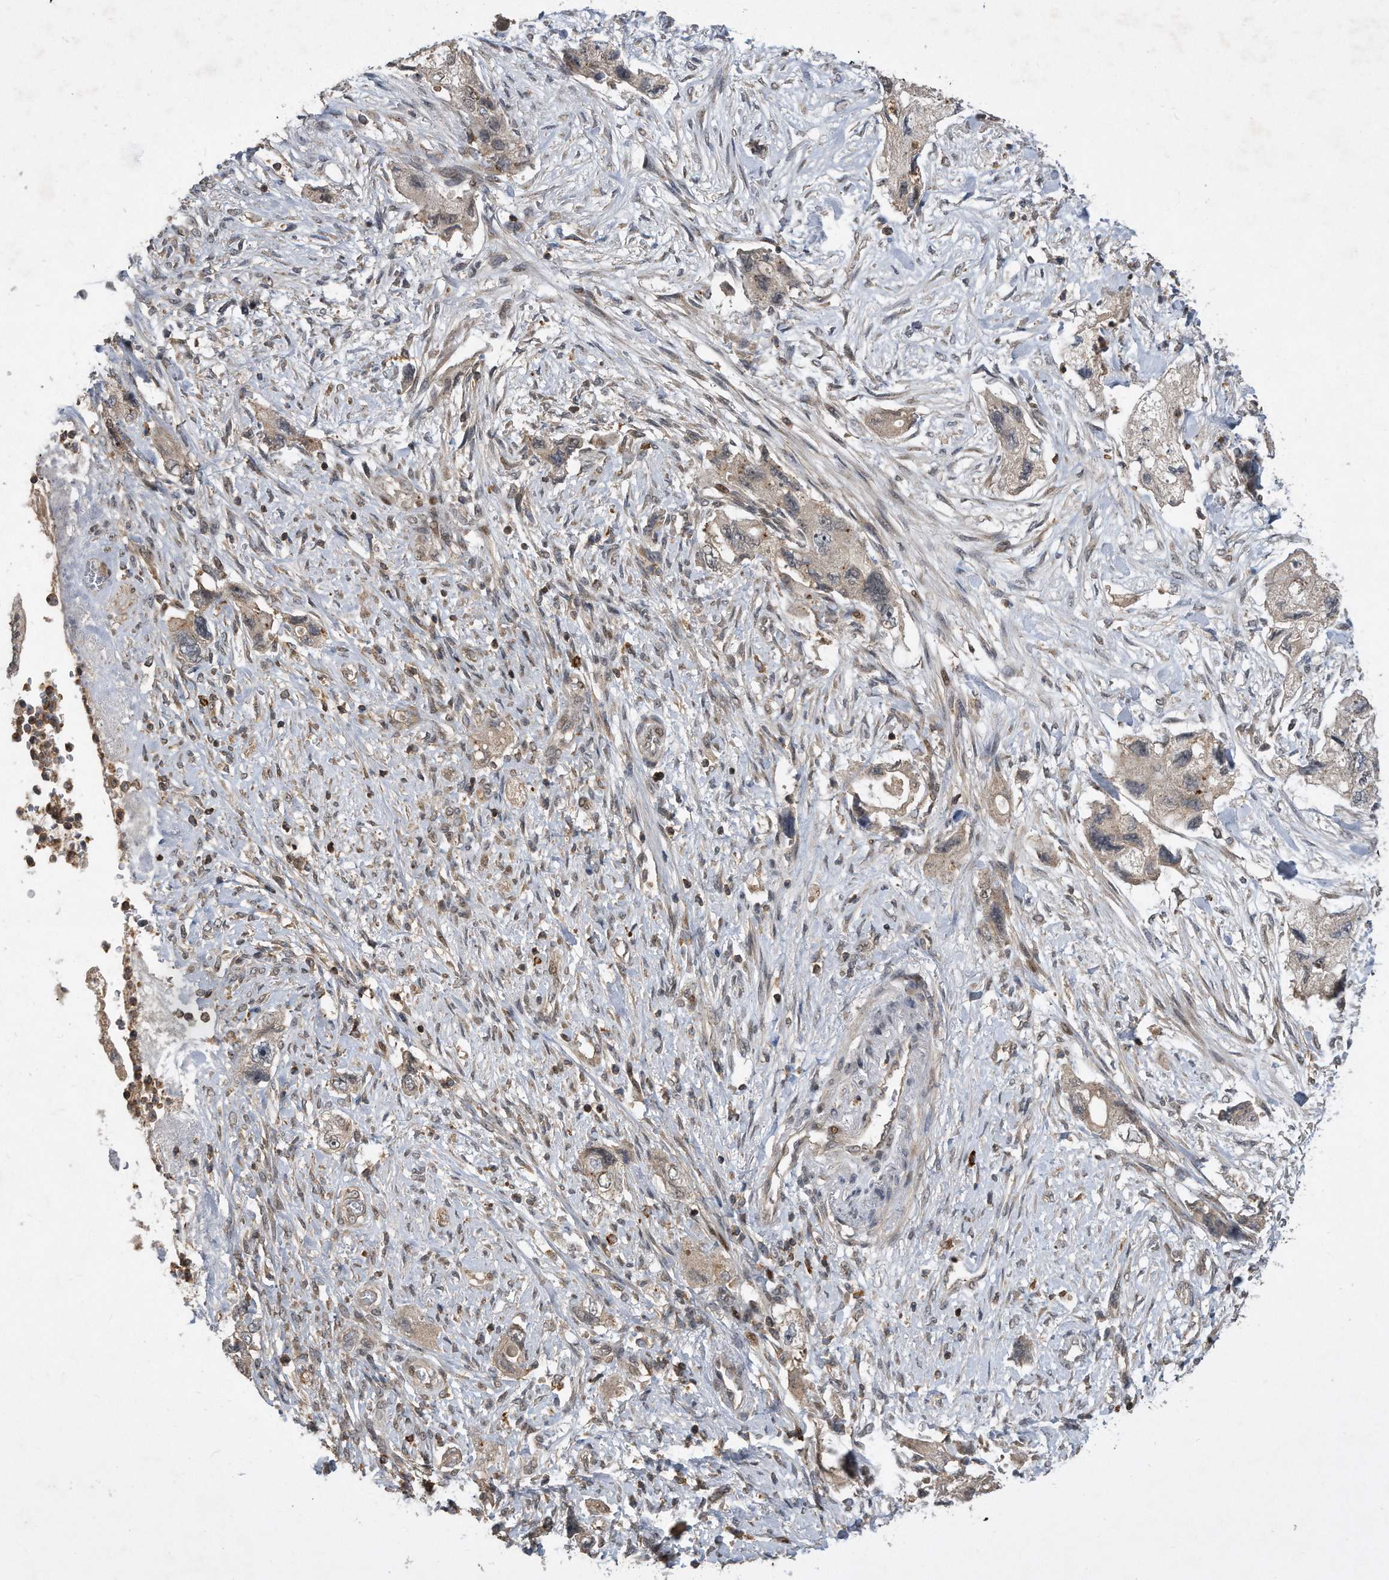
{"staining": {"intensity": "negative", "quantity": "none", "location": "none"}, "tissue": "pancreatic cancer", "cell_type": "Tumor cells", "image_type": "cancer", "snomed": [{"axis": "morphology", "description": "Adenocarcinoma, NOS"}, {"axis": "topography", "description": "Pancreas"}], "caption": "Immunohistochemistry micrograph of pancreatic adenocarcinoma stained for a protein (brown), which shows no positivity in tumor cells.", "gene": "PGBD2", "patient": {"sex": "female", "age": 73}}